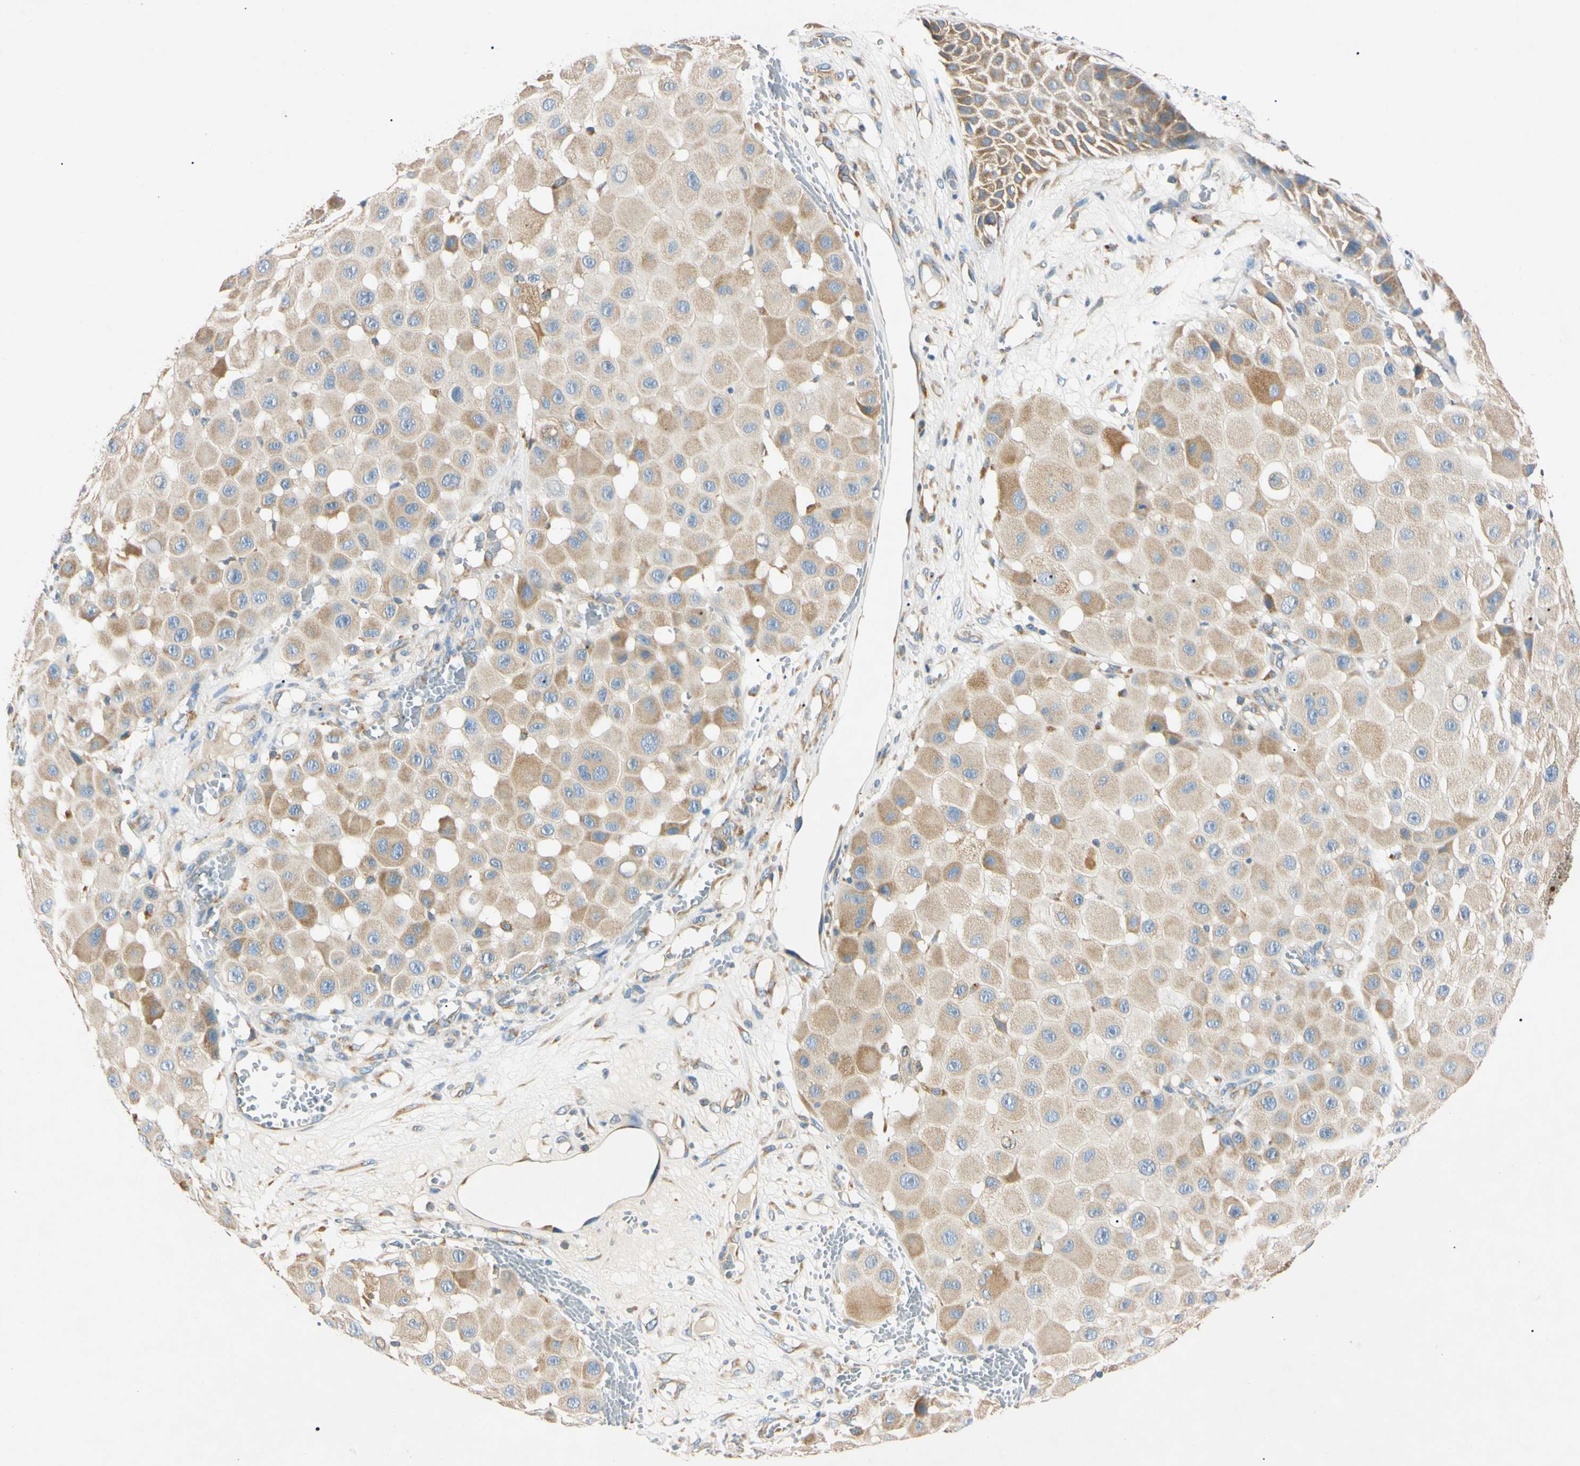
{"staining": {"intensity": "weak", "quantity": ">75%", "location": "cytoplasmic/membranous"}, "tissue": "melanoma", "cell_type": "Tumor cells", "image_type": "cancer", "snomed": [{"axis": "morphology", "description": "Malignant melanoma, NOS"}, {"axis": "topography", "description": "Skin"}], "caption": "This image exhibits melanoma stained with IHC to label a protein in brown. The cytoplasmic/membranous of tumor cells show weak positivity for the protein. Nuclei are counter-stained blue.", "gene": "DNAJB12", "patient": {"sex": "female", "age": 81}}